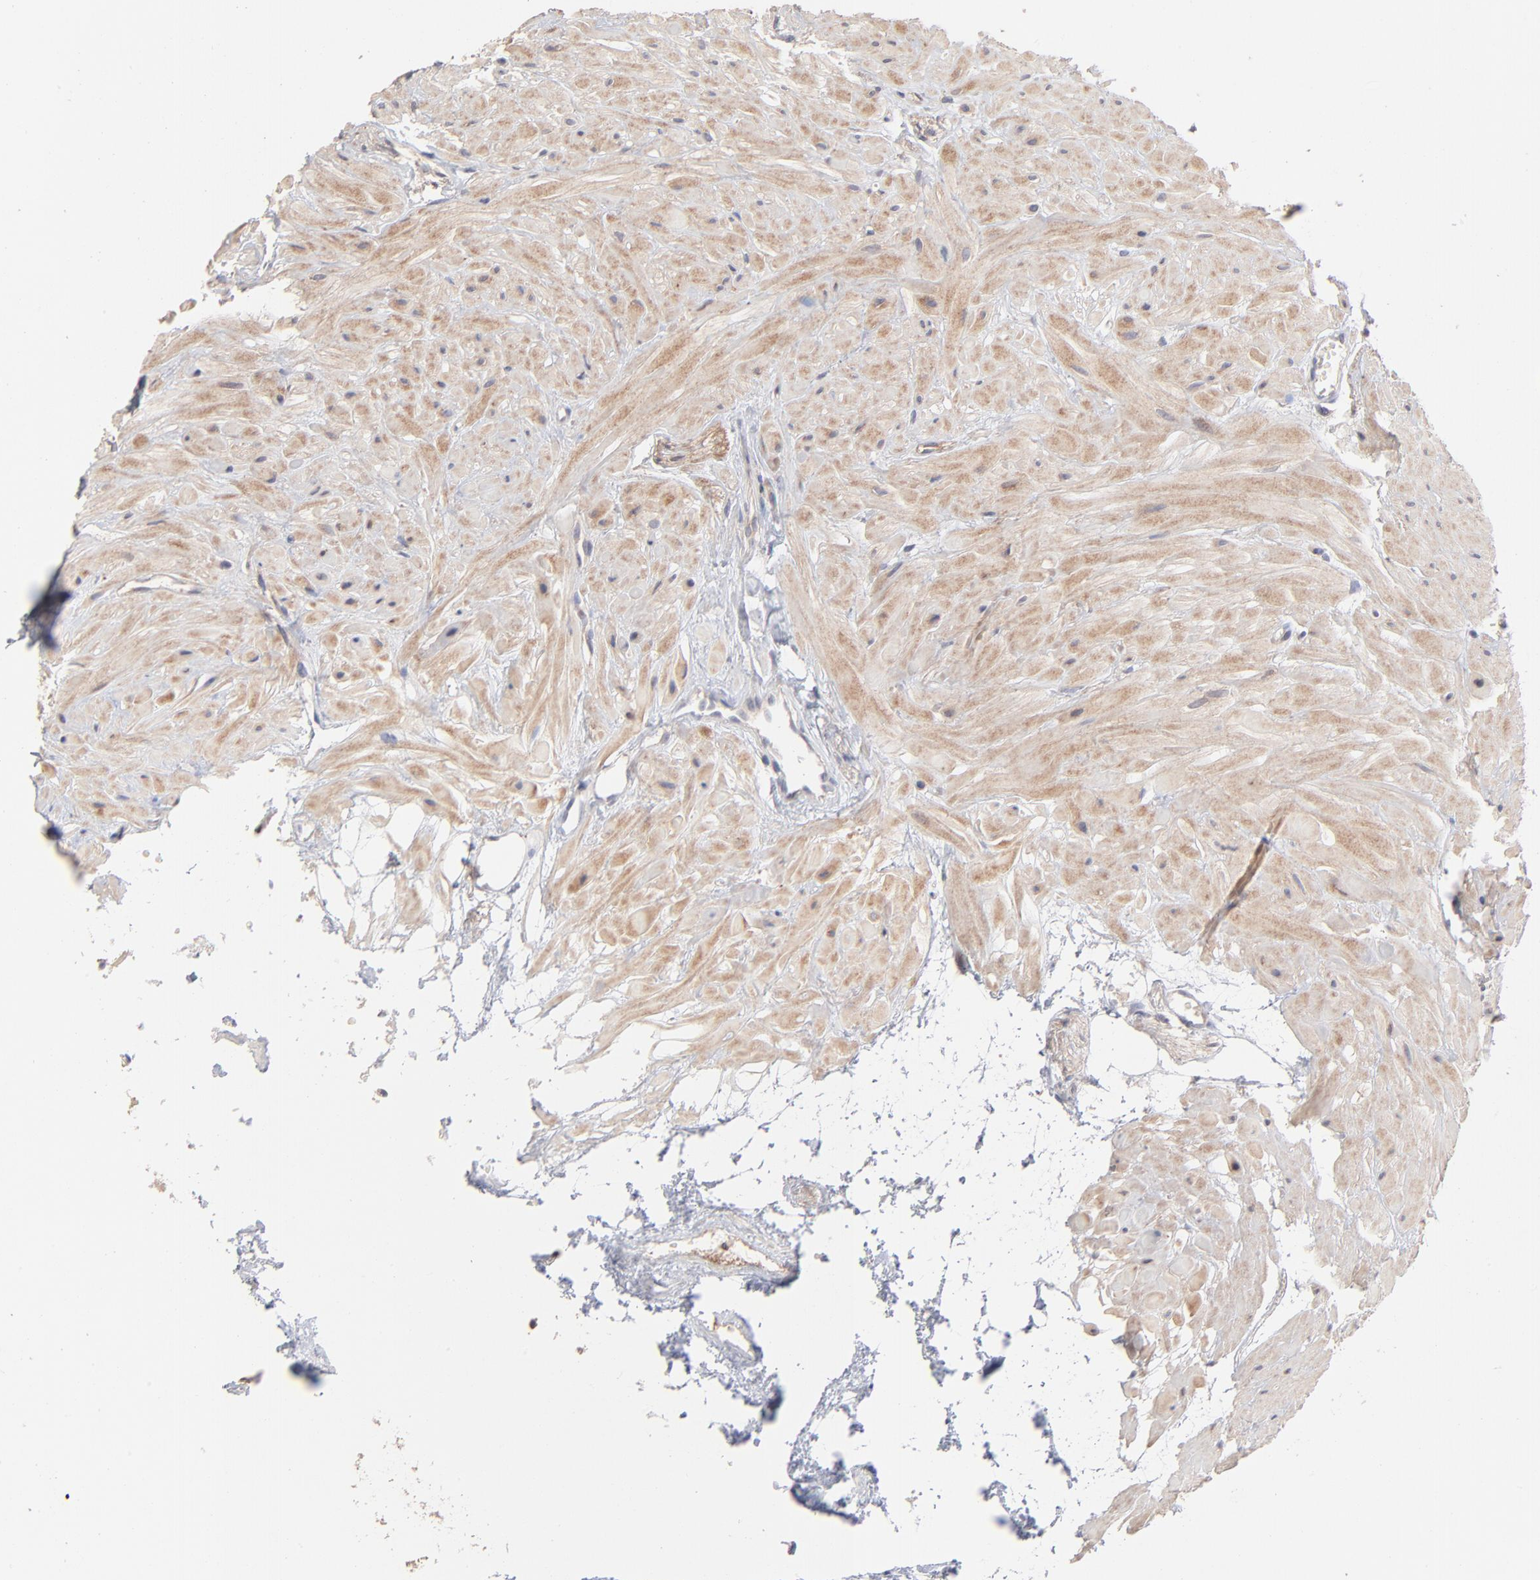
{"staining": {"intensity": "moderate", "quantity": ">75%", "location": "cytoplasmic/membranous"}, "tissue": "seminal vesicle", "cell_type": "Glandular cells", "image_type": "normal", "snomed": [{"axis": "morphology", "description": "Normal tissue, NOS"}, {"axis": "topography", "description": "Seminal veicle"}], "caption": "This photomicrograph demonstrates IHC staining of benign seminal vesicle, with medium moderate cytoplasmic/membranous positivity in approximately >75% of glandular cells.", "gene": "IVNS1ABP", "patient": {"sex": "male", "age": 26}}